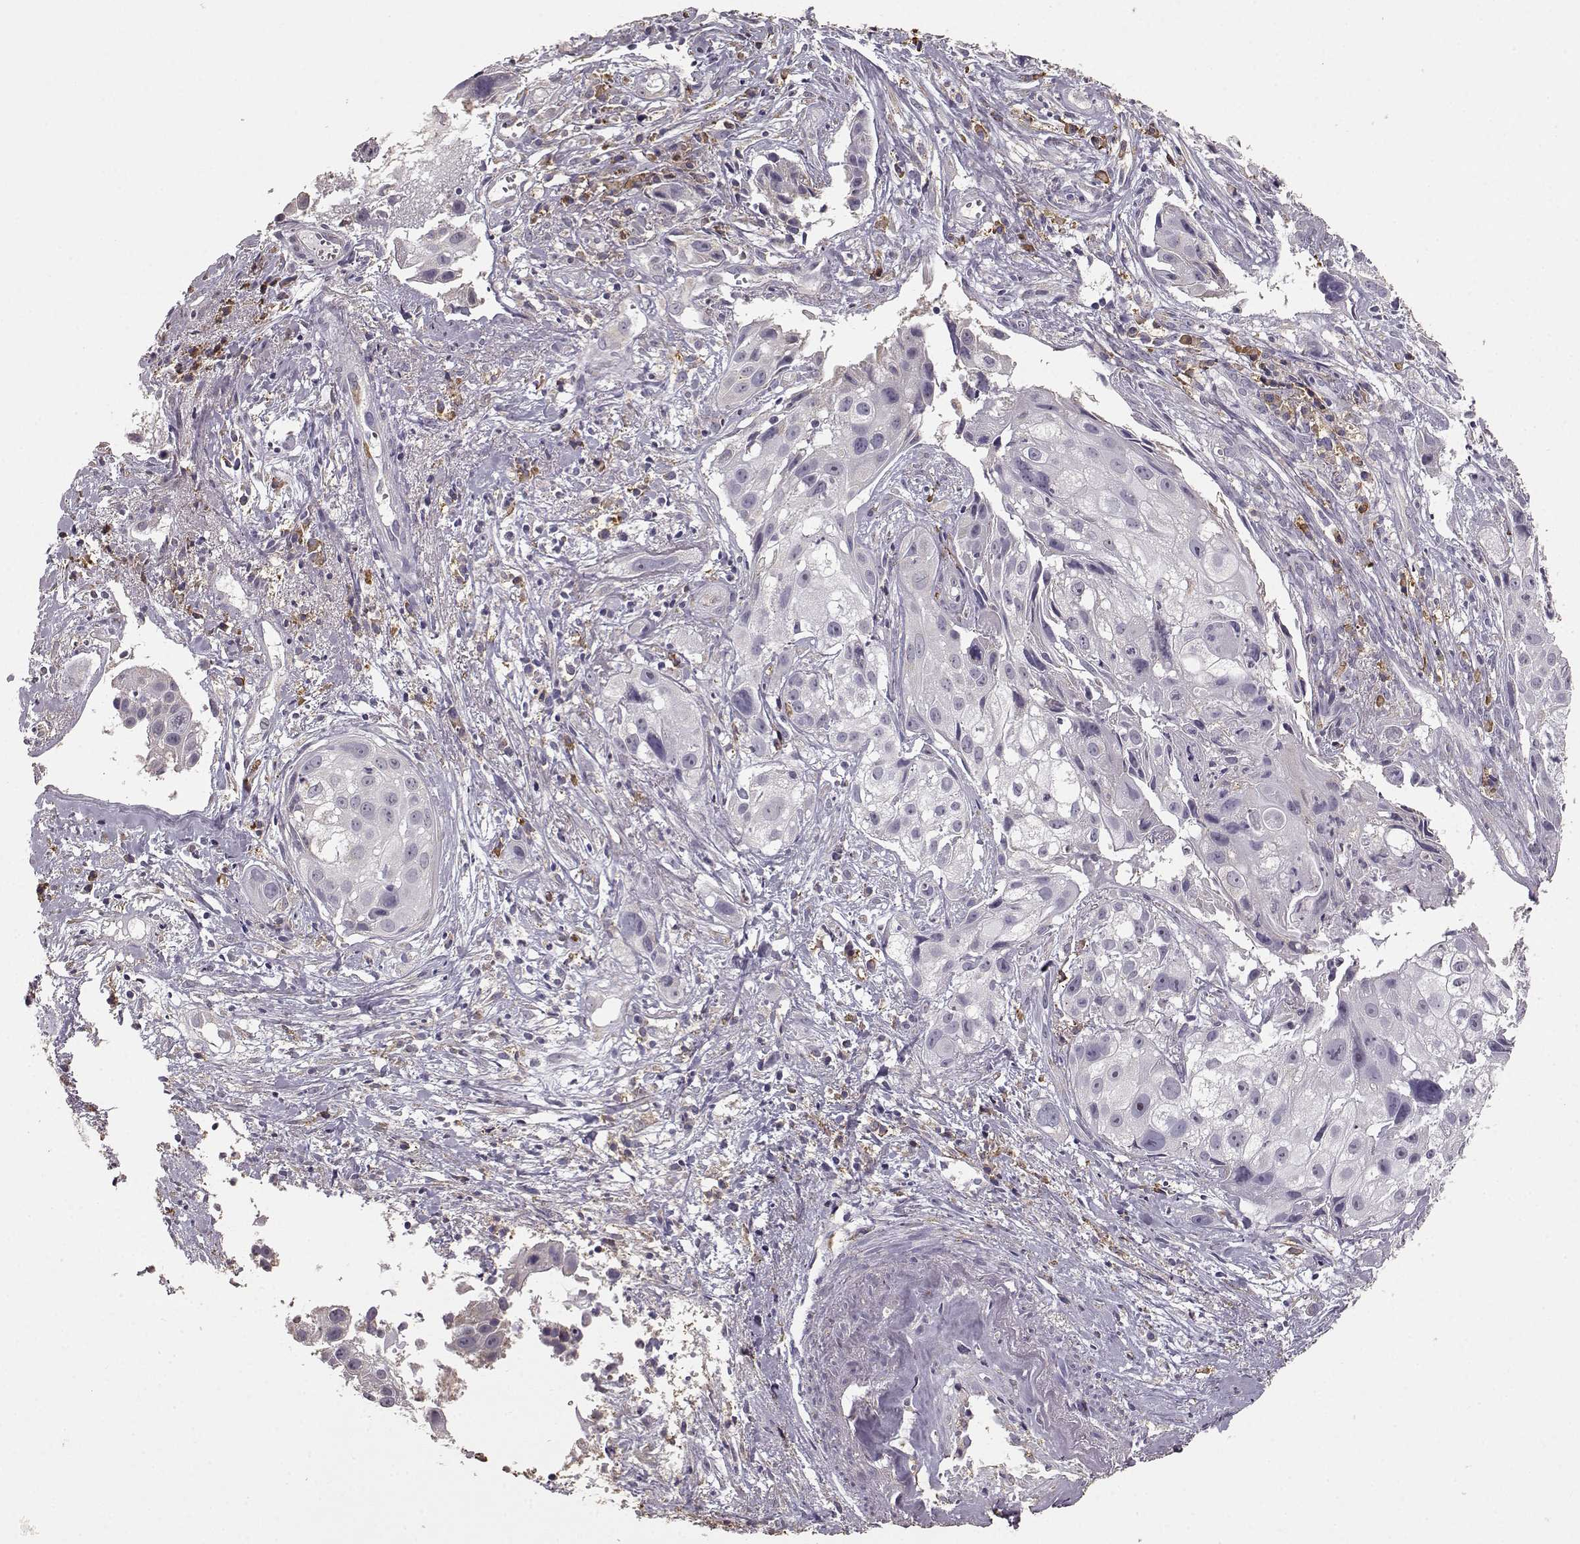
{"staining": {"intensity": "negative", "quantity": "none", "location": "none"}, "tissue": "cervical cancer", "cell_type": "Tumor cells", "image_type": "cancer", "snomed": [{"axis": "morphology", "description": "Squamous cell carcinoma, NOS"}, {"axis": "topography", "description": "Cervix"}], "caption": "Immunohistochemistry (IHC) micrograph of neoplastic tissue: human cervical cancer stained with DAB (3,3'-diaminobenzidine) exhibits no significant protein expression in tumor cells. The staining was performed using DAB (3,3'-diaminobenzidine) to visualize the protein expression in brown, while the nuclei were stained in blue with hematoxylin (Magnification: 20x).", "gene": "GABRG3", "patient": {"sex": "female", "age": 53}}